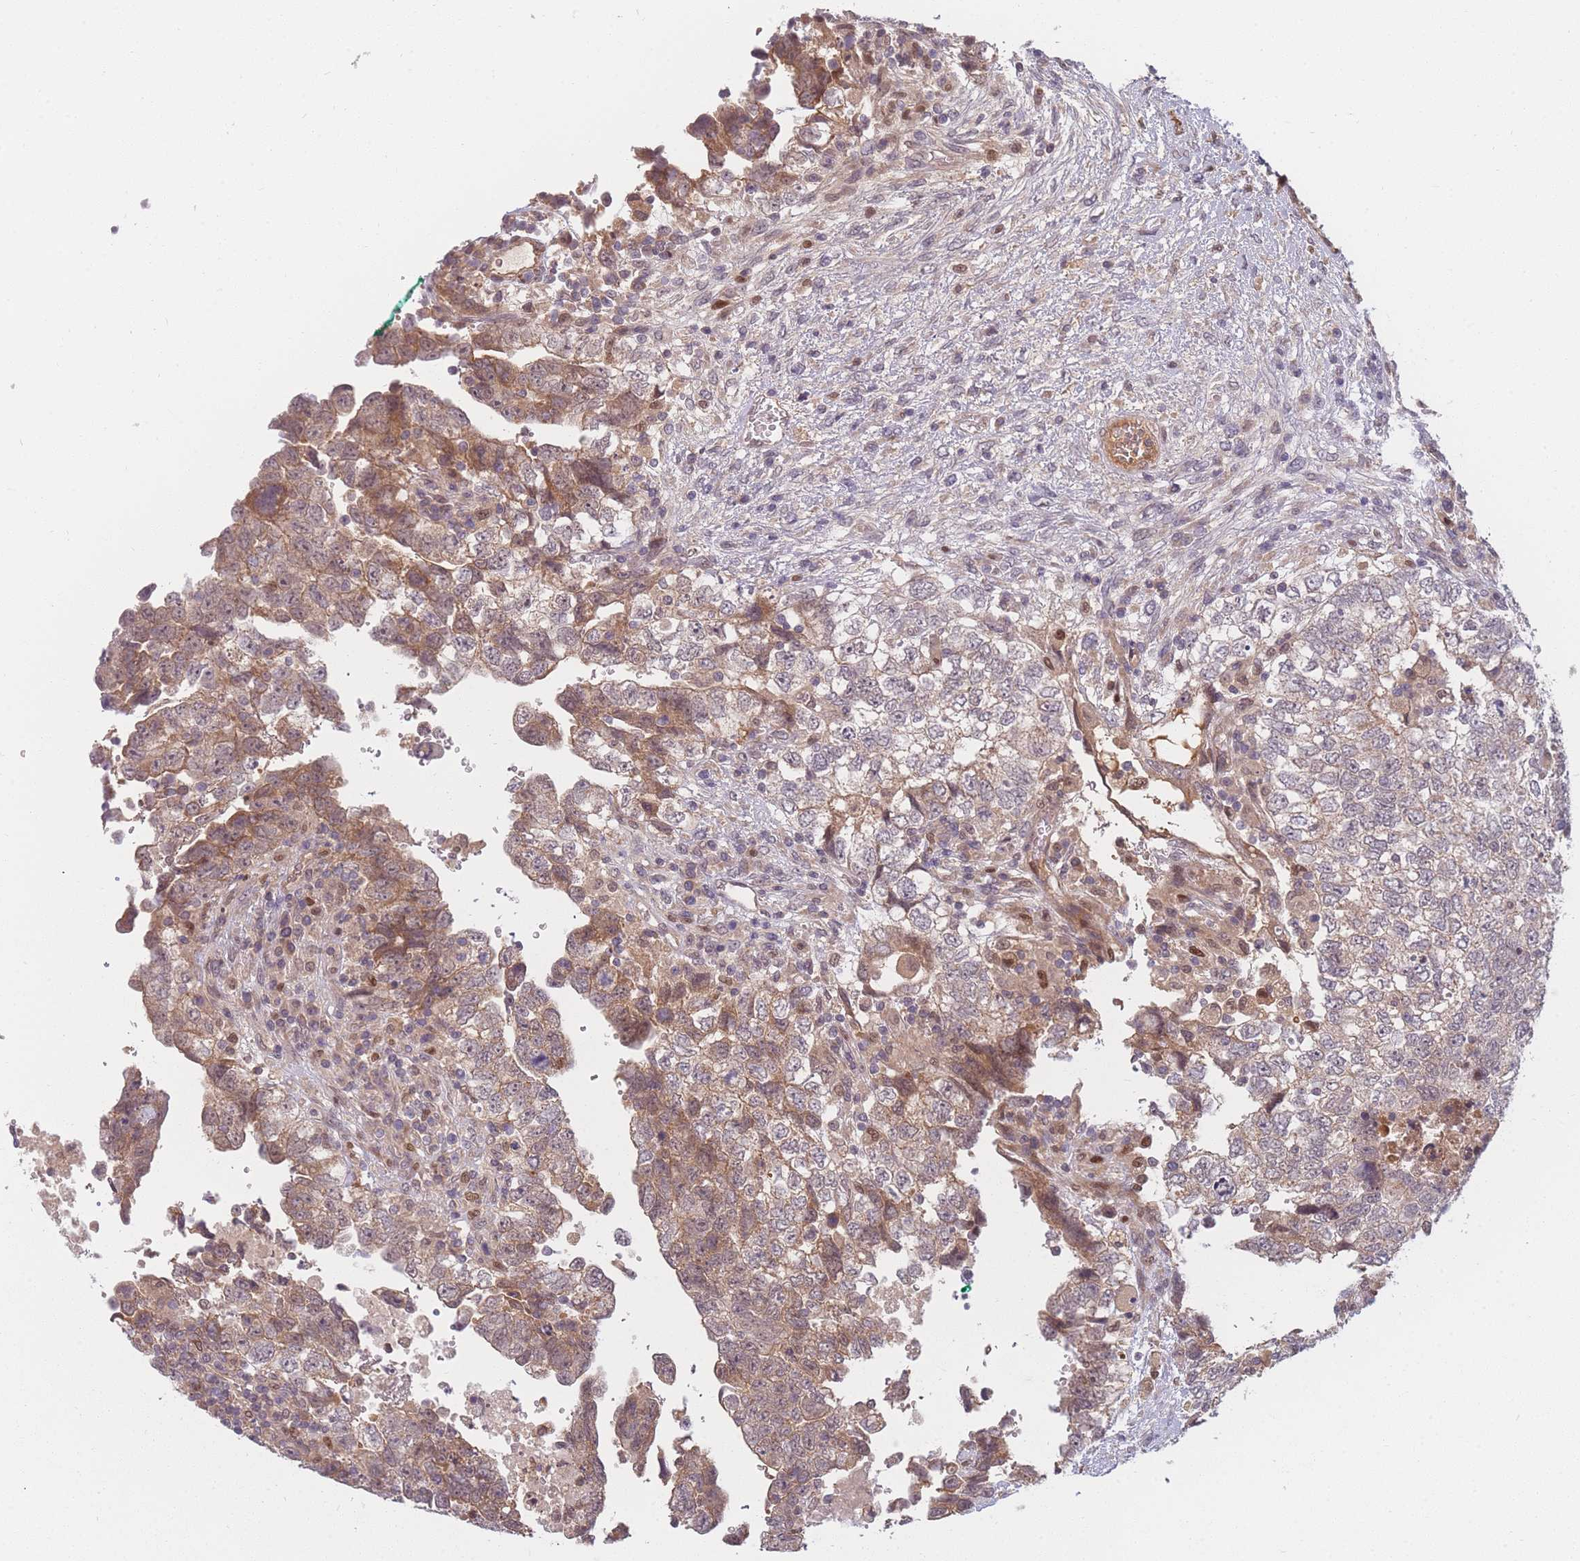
{"staining": {"intensity": "moderate", "quantity": ">75%", "location": "cytoplasmic/membranous"}, "tissue": "testis cancer", "cell_type": "Tumor cells", "image_type": "cancer", "snomed": [{"axis": "morphology", "description": "Carcinoma, Embryonal, NOS"}, {"axis": "topography", "description": "Testis"}], "caption": "Immunohistochemical staining of embryonal carcinoma (testis) shows medium levels of moderate cytoplasmic/membranous protein staining in approximately >75% of tumor cells.", "gene": "FAM153A", "patient": {"sex": "male", "age": 37}}